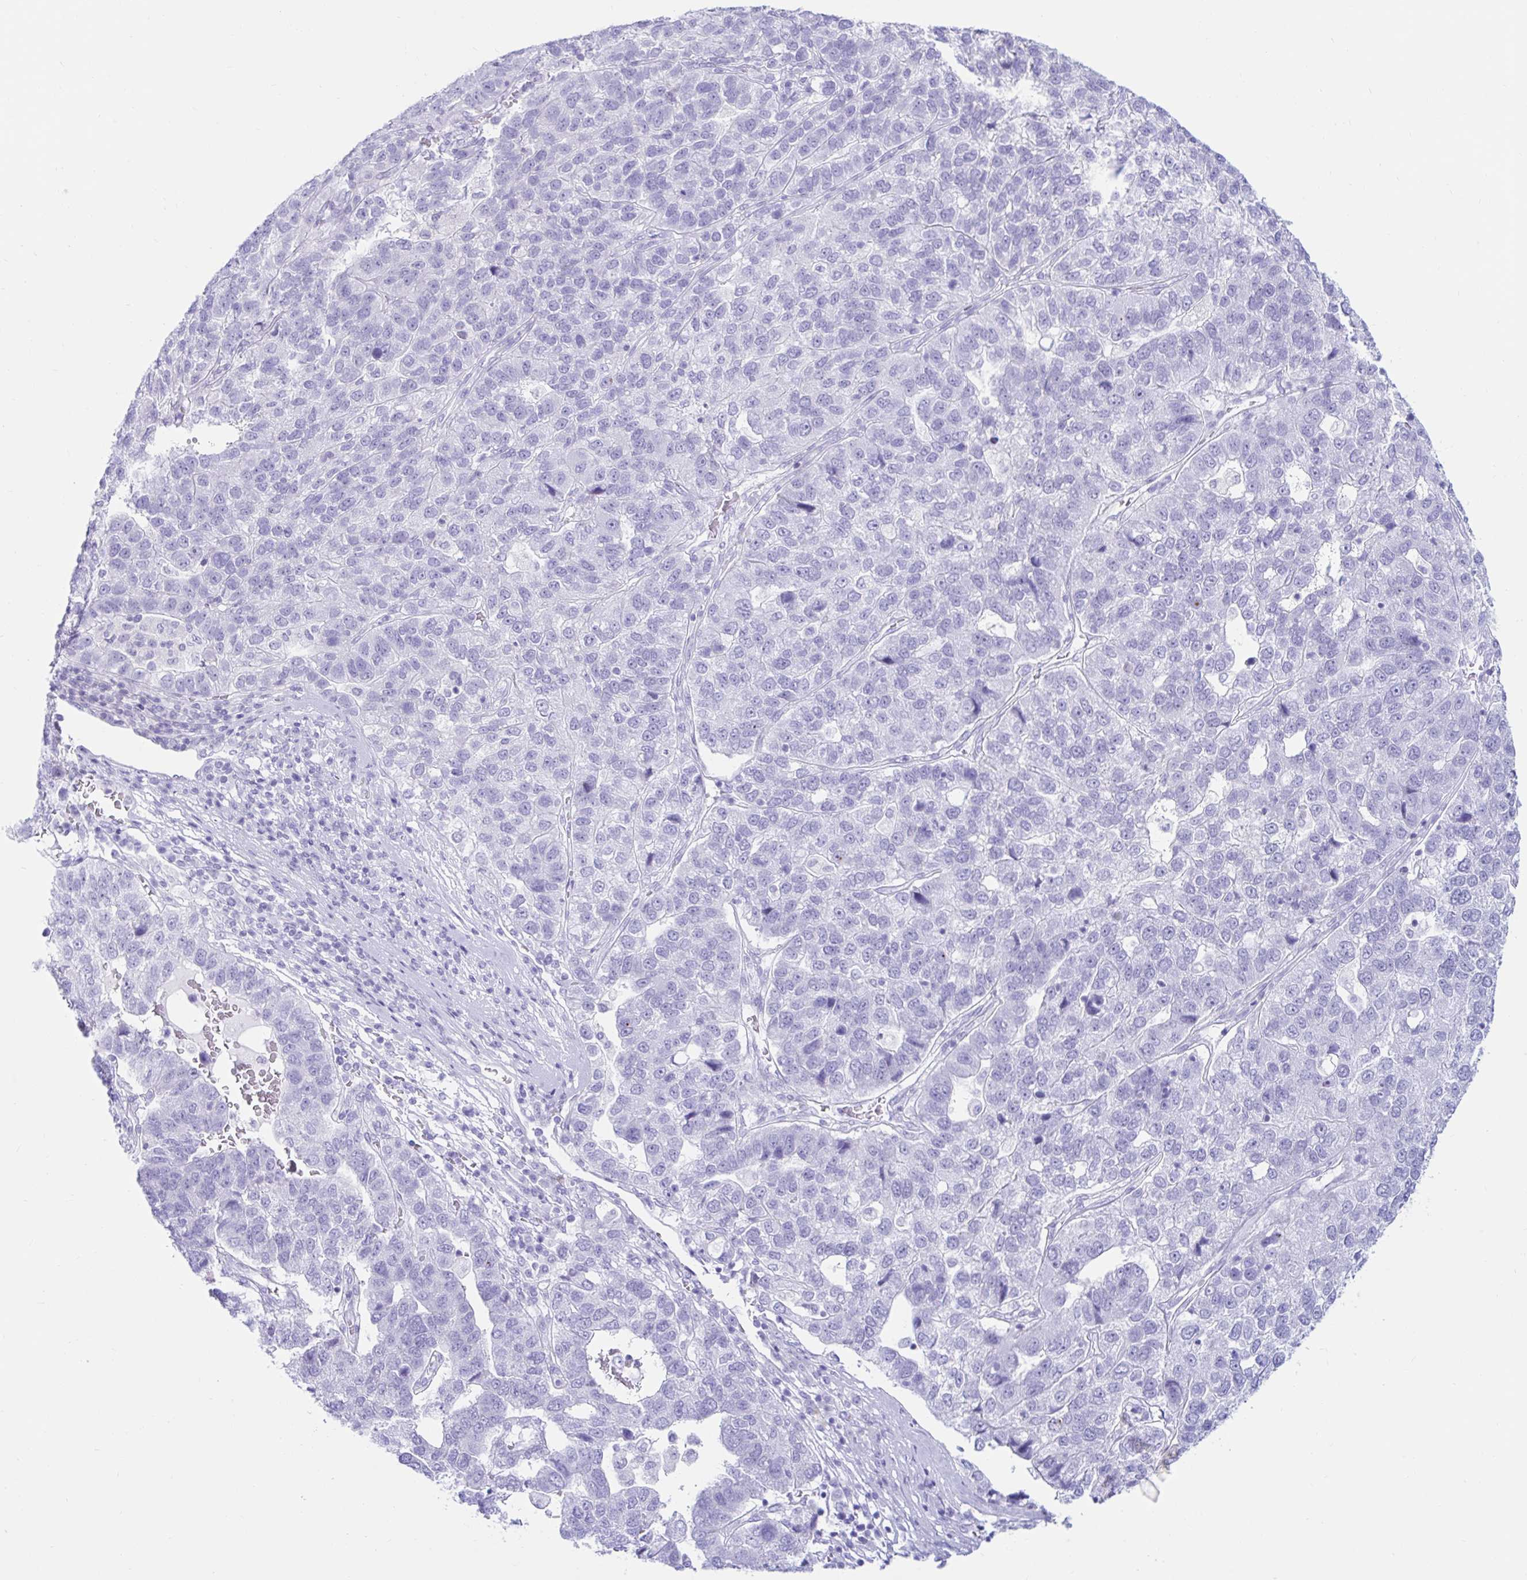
{"staining": {"intensity": "negative", "quantity": "none", "location": "none"}, "tissue": "pancreatic cancer", "cell_type": "Tumor cells", "image_type": "cancer", "snomed": [{"axis": "morphology", "description": "Adenocarcinoma, NOS"}, {"axis": "topography", "description": "Pancreas"}], "caption": "Immunohistochemistry (IHC) image of human pancreatic cancer (adenocarcinoma) stained for a protein (brown), which demonstrates no positivity in tumor cells.", "gene": "BEST1", "patient": {"sex": "female", "age": 61}}